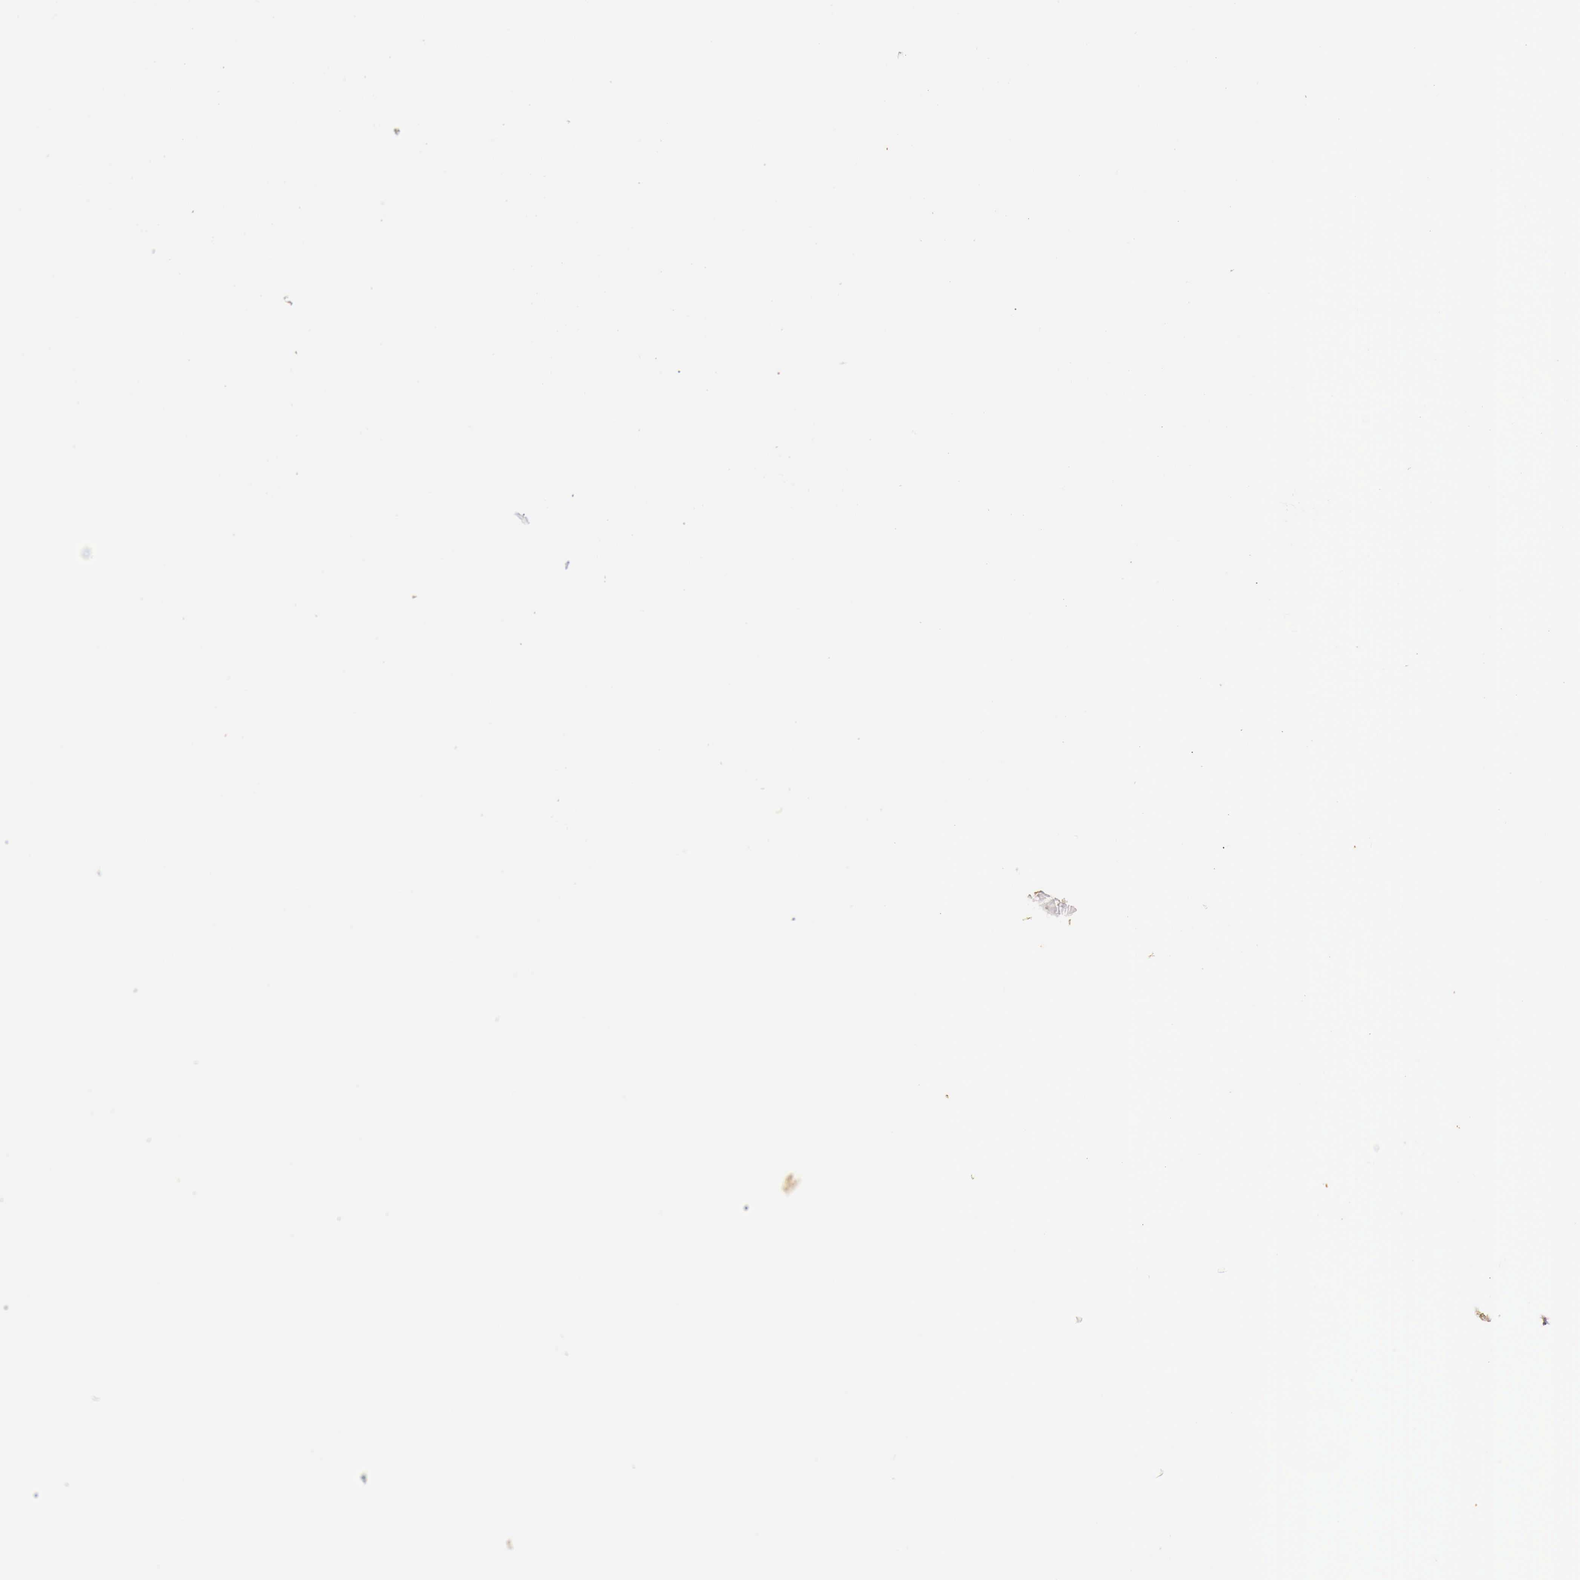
{"staining": {"intensity": "weak", "quantity": "25%-75%", "location": "nuclear"}, "tissue": "vagina", "cell_type": "Squamous epithelial cells", "image_type": "normal", "snomed": [{"axis": "morphology", "description": "Normal tissue, NOS"}, {"axis": "topography", "description": "Vagina"}], "caption": "Immunohistochemical staining of normal human vagina demonstrates weak nuclear protein expression in about 25%-75% of squamous epithelial cells.", "gene": "GPKOW", "patient": {"sex": "female", "age": 34}}